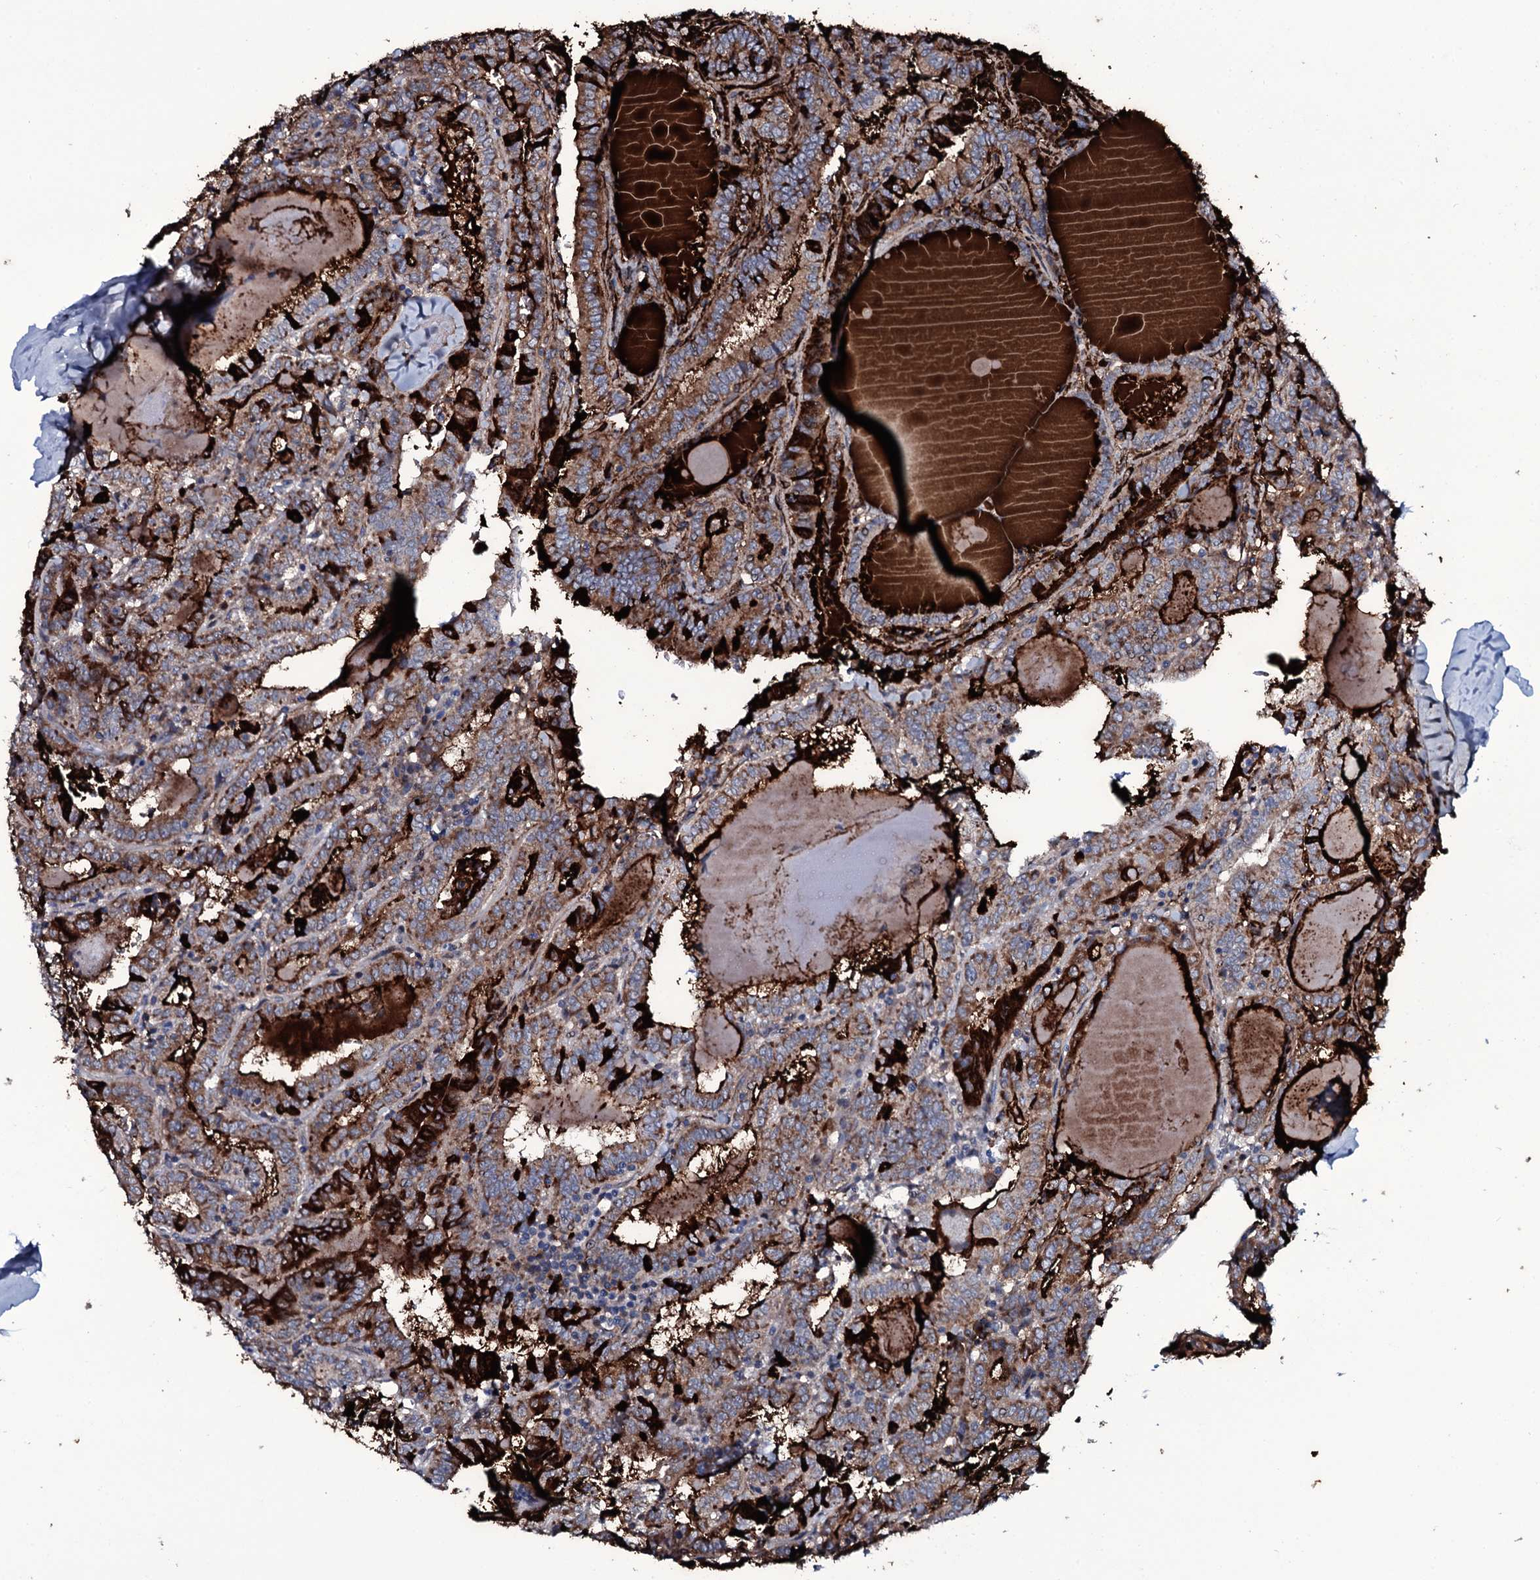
{"staining": {"intensity": "strong", "quantity": ">75%", "location": "cytoplasmic/membranous"}, "tissue": "thyroid cancer", "cell_type": "Tumor cells", "image_type": "cancer", "snomed": [{"axis": "morphology", "description": "Papillary adenocarcinoma, NOS"}, {"axis": "topography", "description": "Thyroid gland"}], "caption": "Protein staining of thyroid papillary adenocarcinoma tissue reveals strong cytoplasmic/membranous positivity in approximately >75% of tumor cells.", "gene": "WIPF3", "patient": {"sex": "female", "age": 72}}